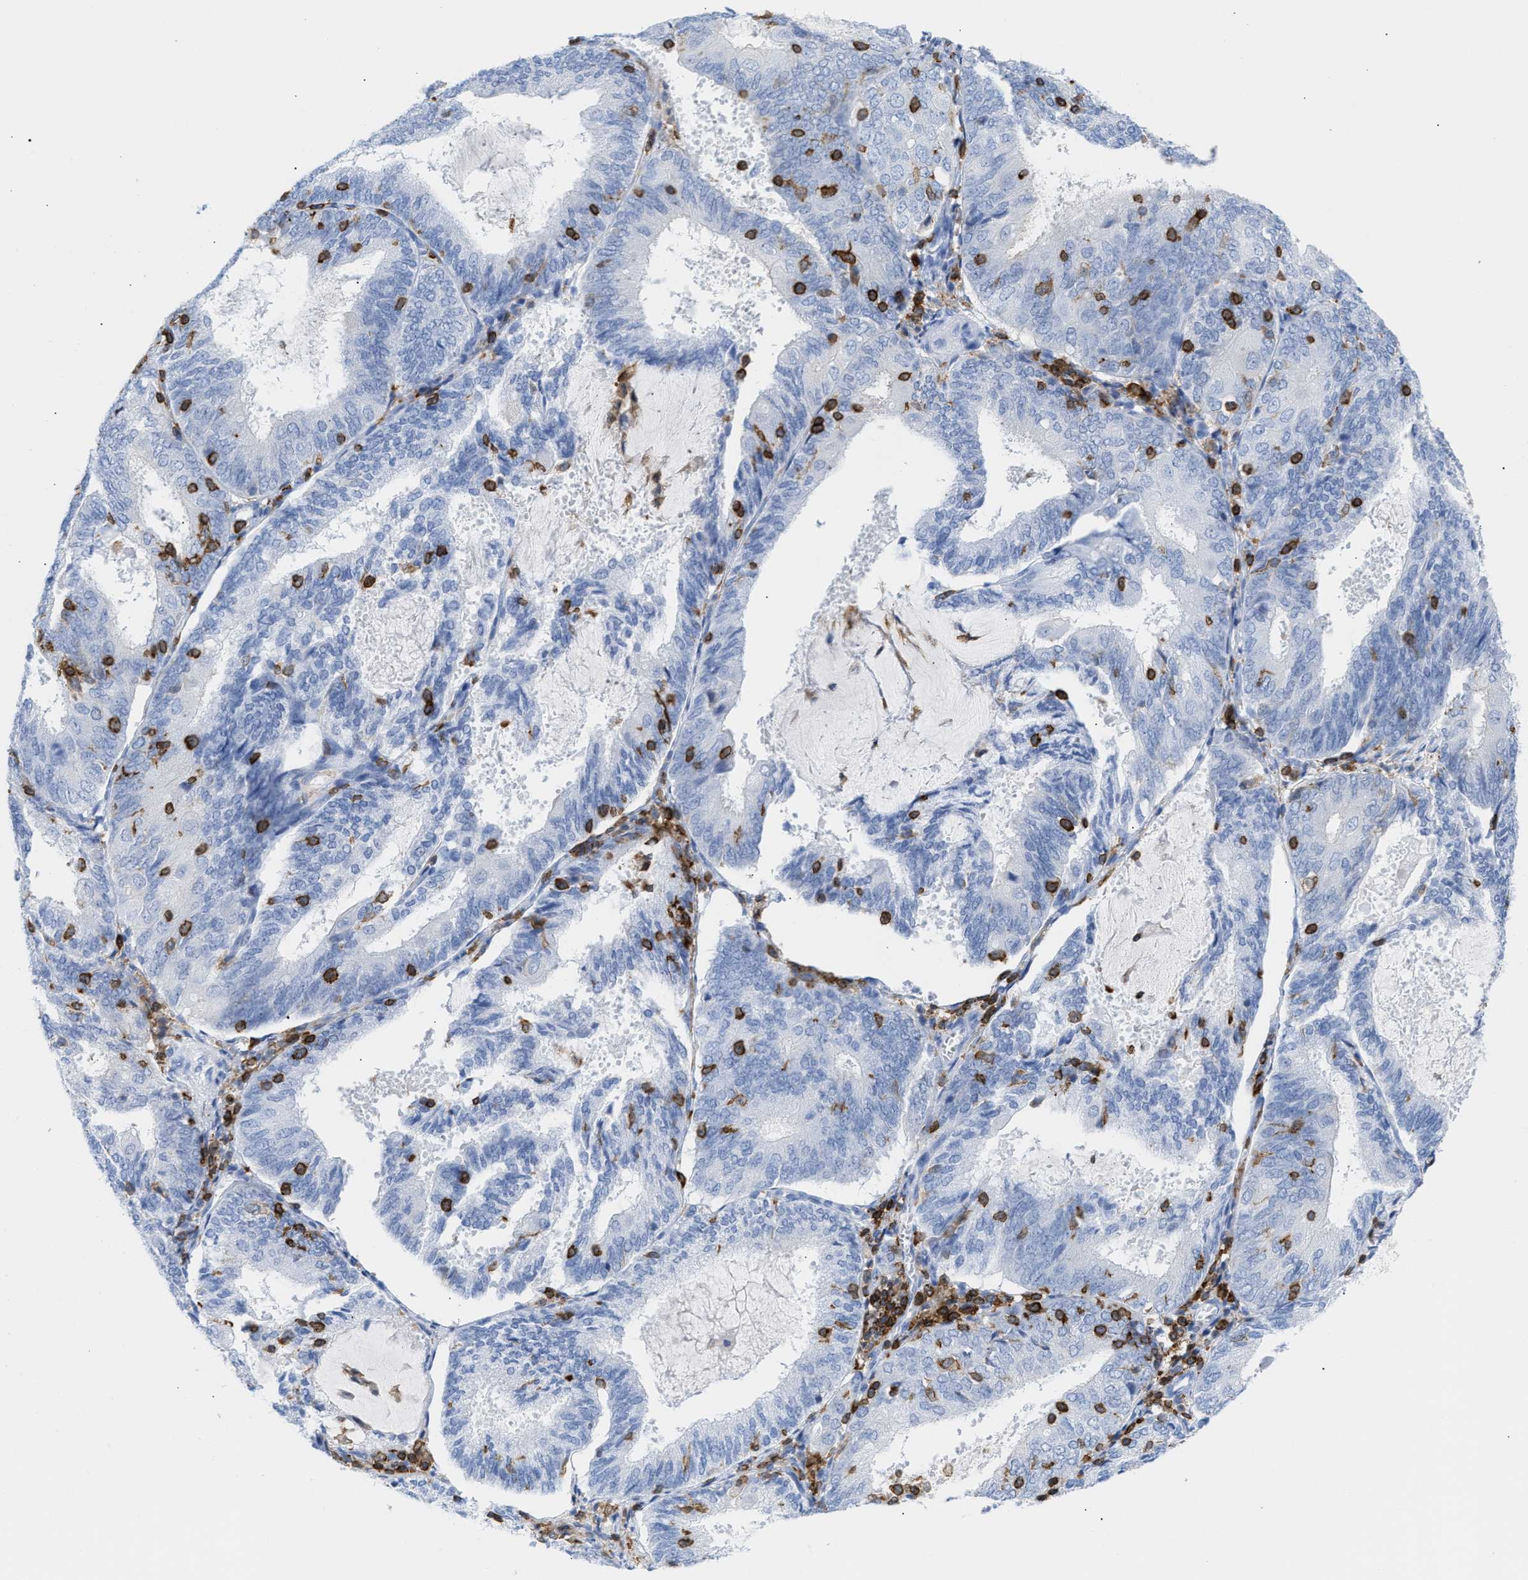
{"staining": {"intensity": "negative", "quantity": "none", "location": "none"}, "tissue": "endometrial cancer", "cell_type": "Tumor cells", "image_type": "cancer", "snomed": [{"axis": "morphology", "description": "Adenocarcinoma, NOS"}, {"axis": "topography", "description": "Endometrium"}], "caption": "A high-resolution photomicrograph shows immunohistochemistry staining of endometrial cancer (adenocarcinoma), which reveals no significant expression in tumor cells.", "gene": "LCP1", "patient": {"sex": "female", "age": 81}}